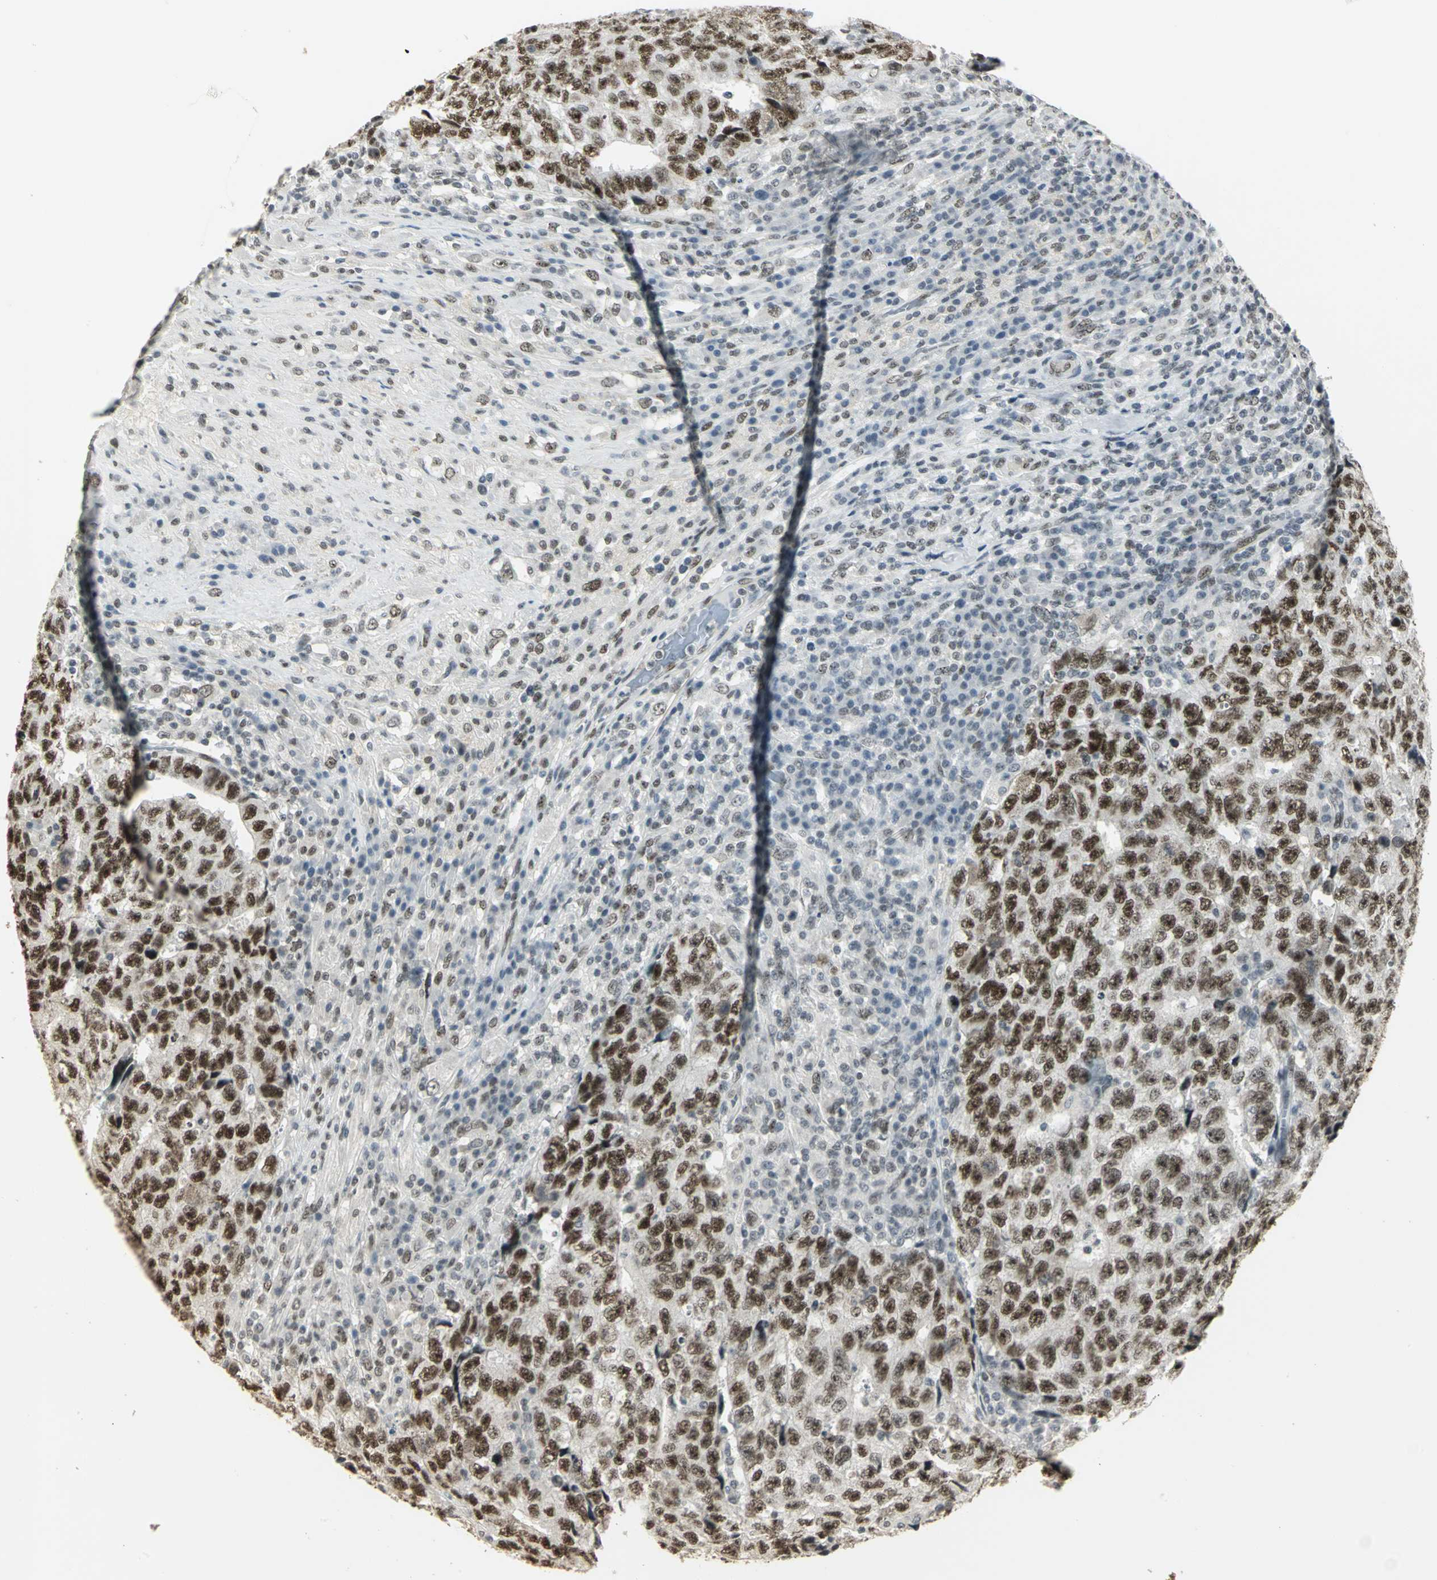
{"staining": {"intensity": "strong", "quantity": ">75%", "location": "nuclear"}, "tissue": "testis cancer", "cell_type": "Tumor cells", "image_type": "cancer", "snomed": [{"axis": "morphology", "description": "Necrosis, NOS"}, {"axis": "morphology", "description": "Carcinoma, Embryonal, NOS"}, {"axis": "topography", "description": "Testis"}], "caption": "Tumor cells demonstrate high levels of strong nuclear staining in about >75% of cells in human embryonal carcinoma (testis).", "gene": "CBX3", "patient": {"sex": "male", "age": 19}}